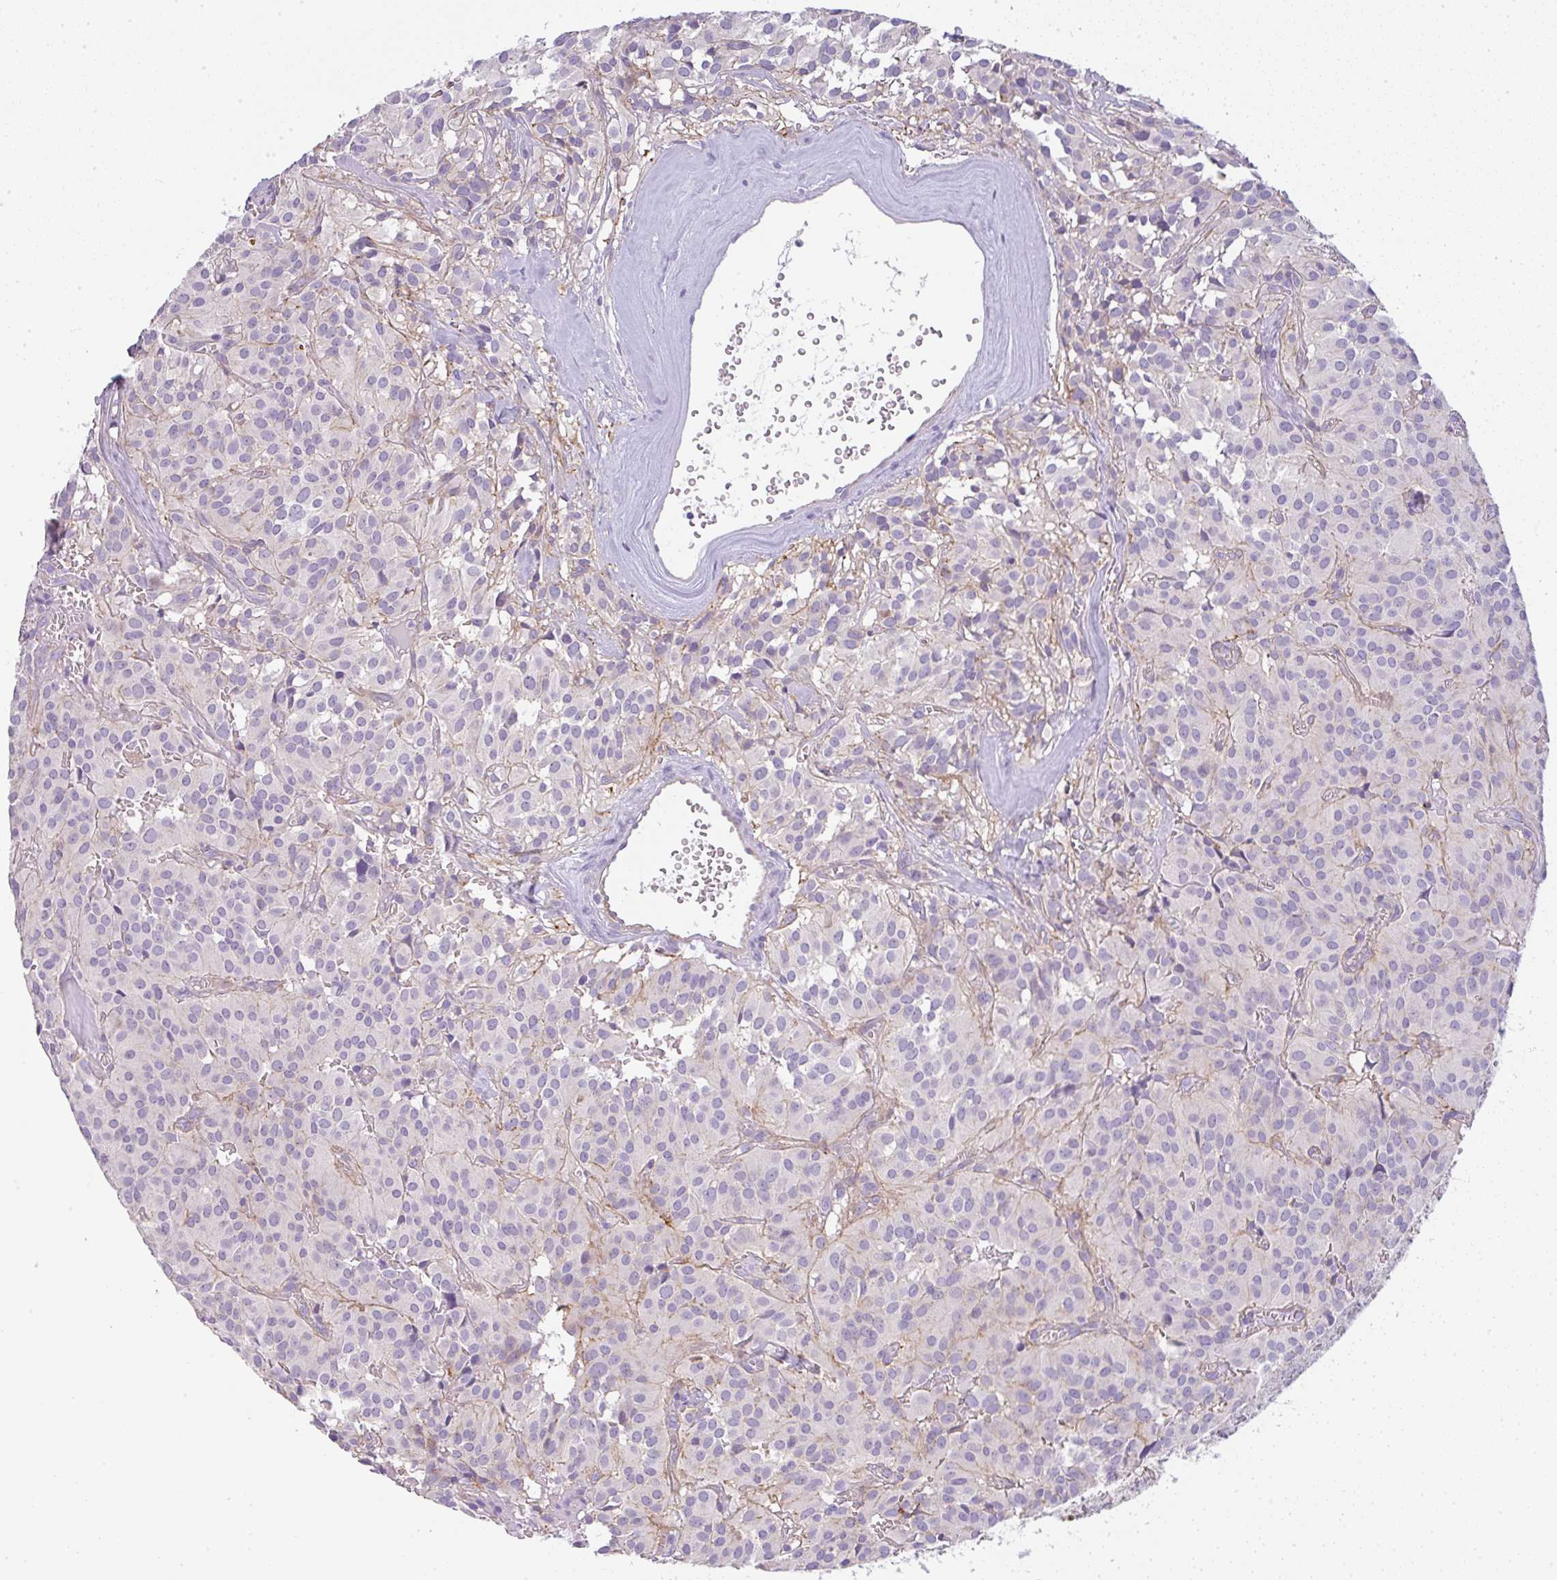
{"staining": {"intensity": "negative", "quantity": "none", "location": "none"}, "tissue": "glioma", "cell_type": "Tumor cells", "image_type": "cancer", "snomed": [{"axis": "morphology", "description": "Glioma, malignant, Low grade"}, {"axis": "topography", "description": "Brain"}], "caption": "A photomicrograph of human glioma is negative for staining in tumor cells.", "gene": "LPAR4", "patient": {"sex": "male", "age": 42}}